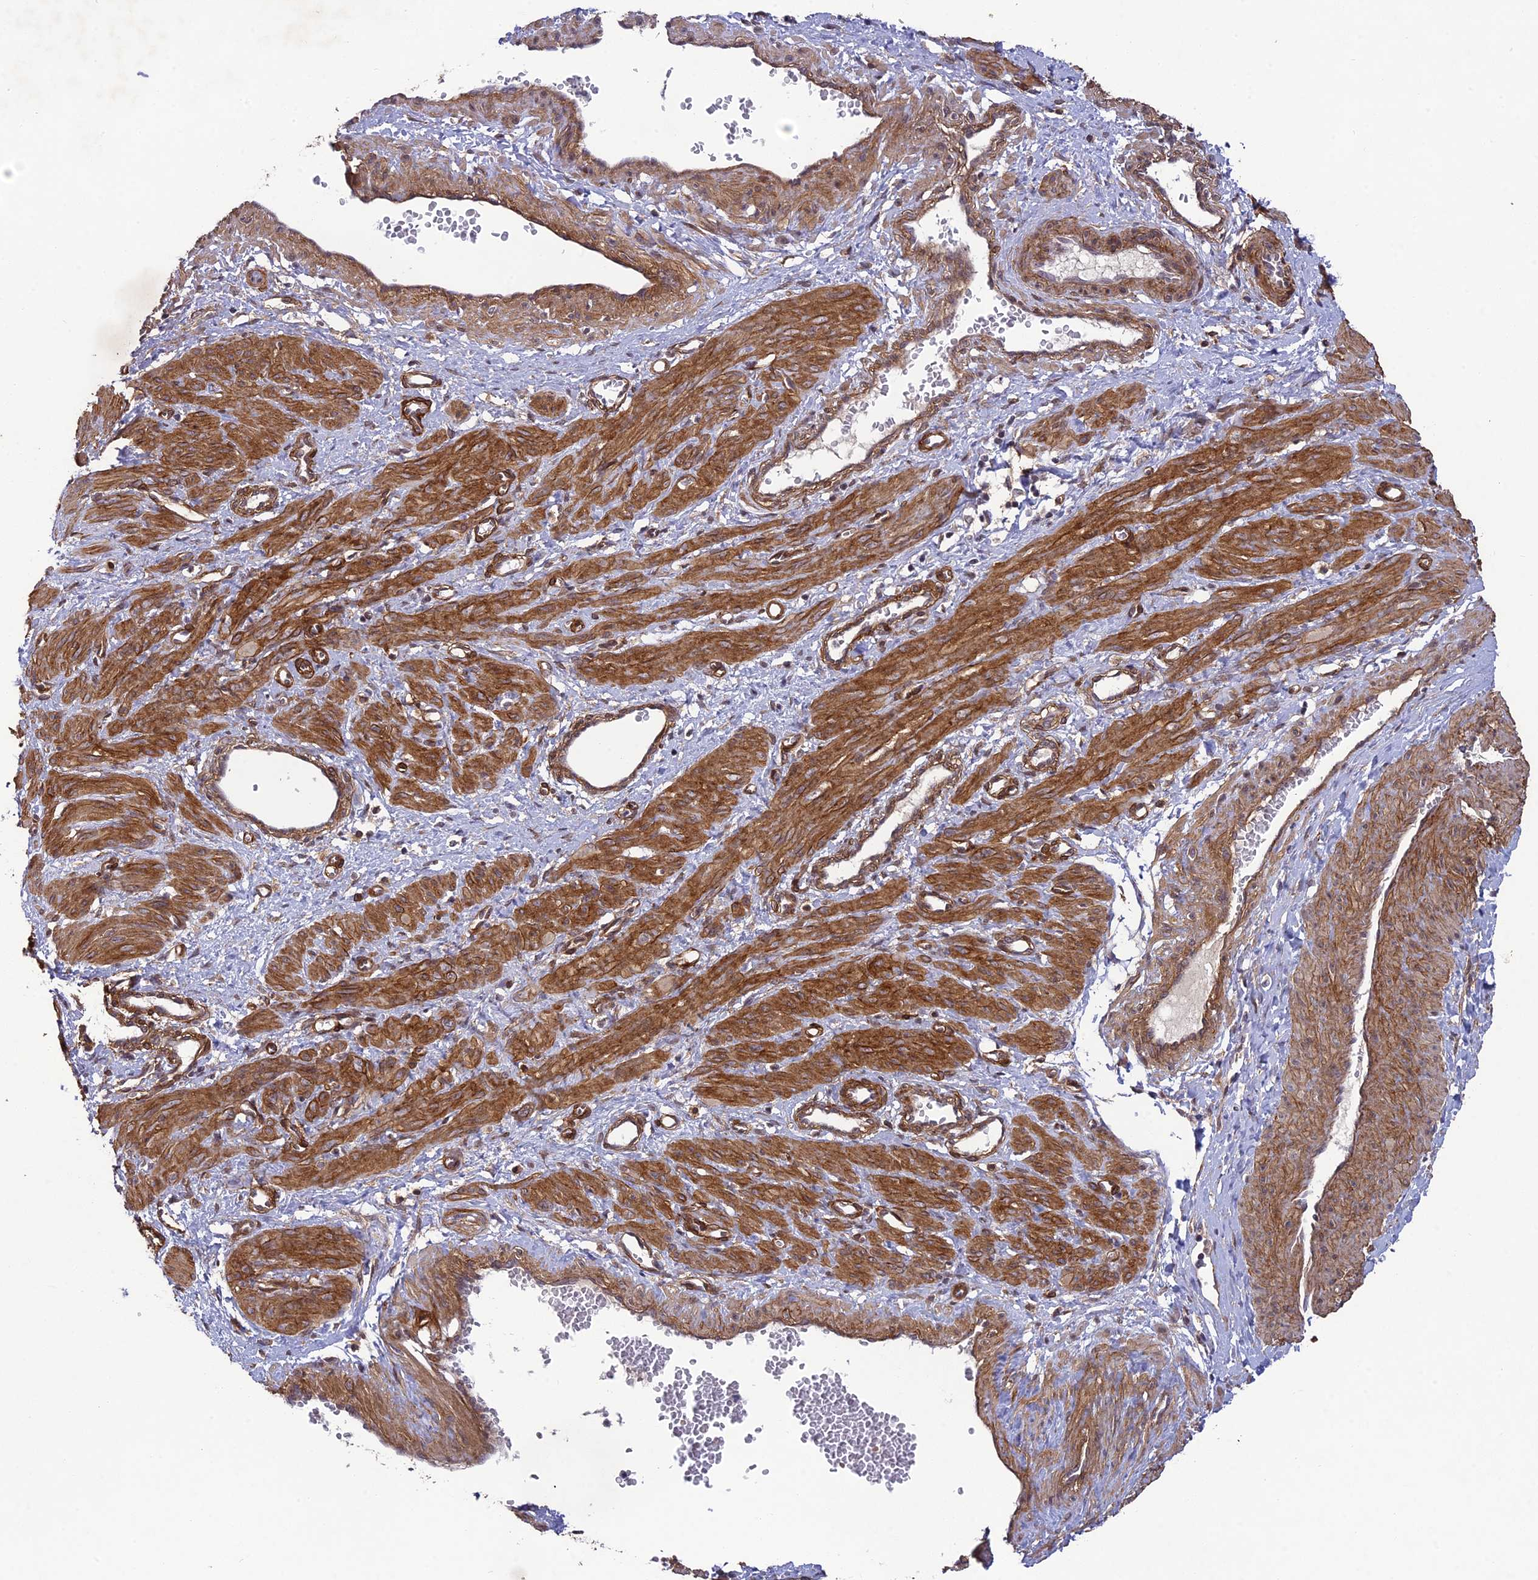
{"staining": {"intensity": "moderate", "quantity": ">75%", "location": "cytoplasmic/membranous"}, "tissue": "smooth muscle", "cell_type": "Smooth muscle cells", "image_type": "normal", "snomed": [{"axis": "morphology", "description": "Normal tissue, NOS"}, {"axis": "topography", "description": "Endometrium"}], "caption": "Benign smooth muscle was stained to show a protein in brown. There is medium levels of moderate cytoplasmic/membranous positivity in approximately >75% of smooth muscle cells. The staining is performed using DAB brown chromogen to label protein expression. The nuclei are counter-stained blue using hematoxylin.", "gene": "TNS1", "patient": {"sex": "female", "age": 33}}